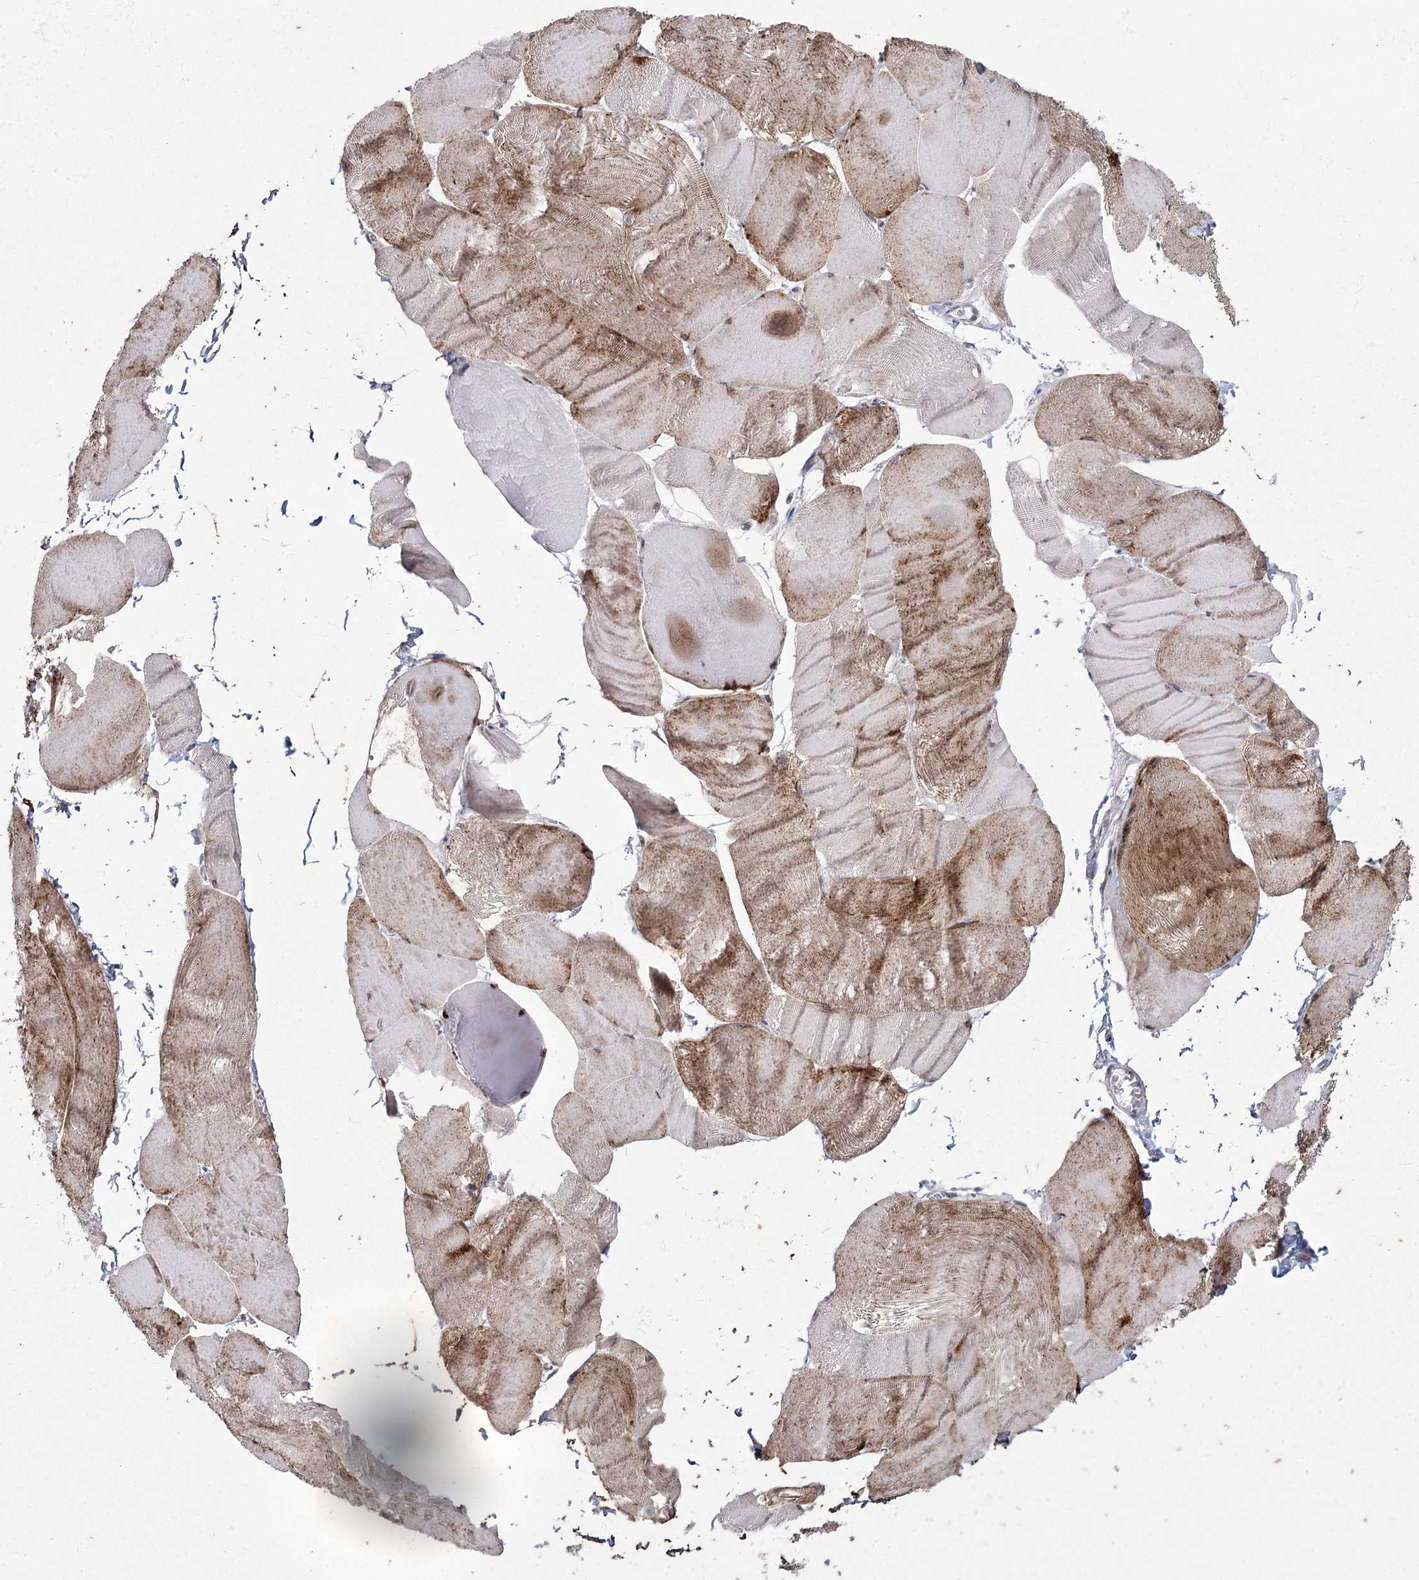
{"staining": {"intensity": "moderate", "quantity": "25%-75%", "location": "cytoplasmic/membranous"}, "tissue": "skeletal muscle", "cell_type": "Myocytes", "image_type": "normal", "snomed": [{"axis": "morphology", "description": "Normal tissue, NOS"}, {"axis": "morphology", "description": "Basal cell carcinoma"}, {"axis": "topography", "description": "Skeletal muscle"}], "caption": "Immunohistochemistry histopathology image of normal human skeletal muscle stained for a protein (brown), which reveals medium levels of moderate cytoplasmic/membranous expression in approximately 25%-75% of myocytes.", "gene": "YBX3", "patient": {"sex": "female", "age": 64}}